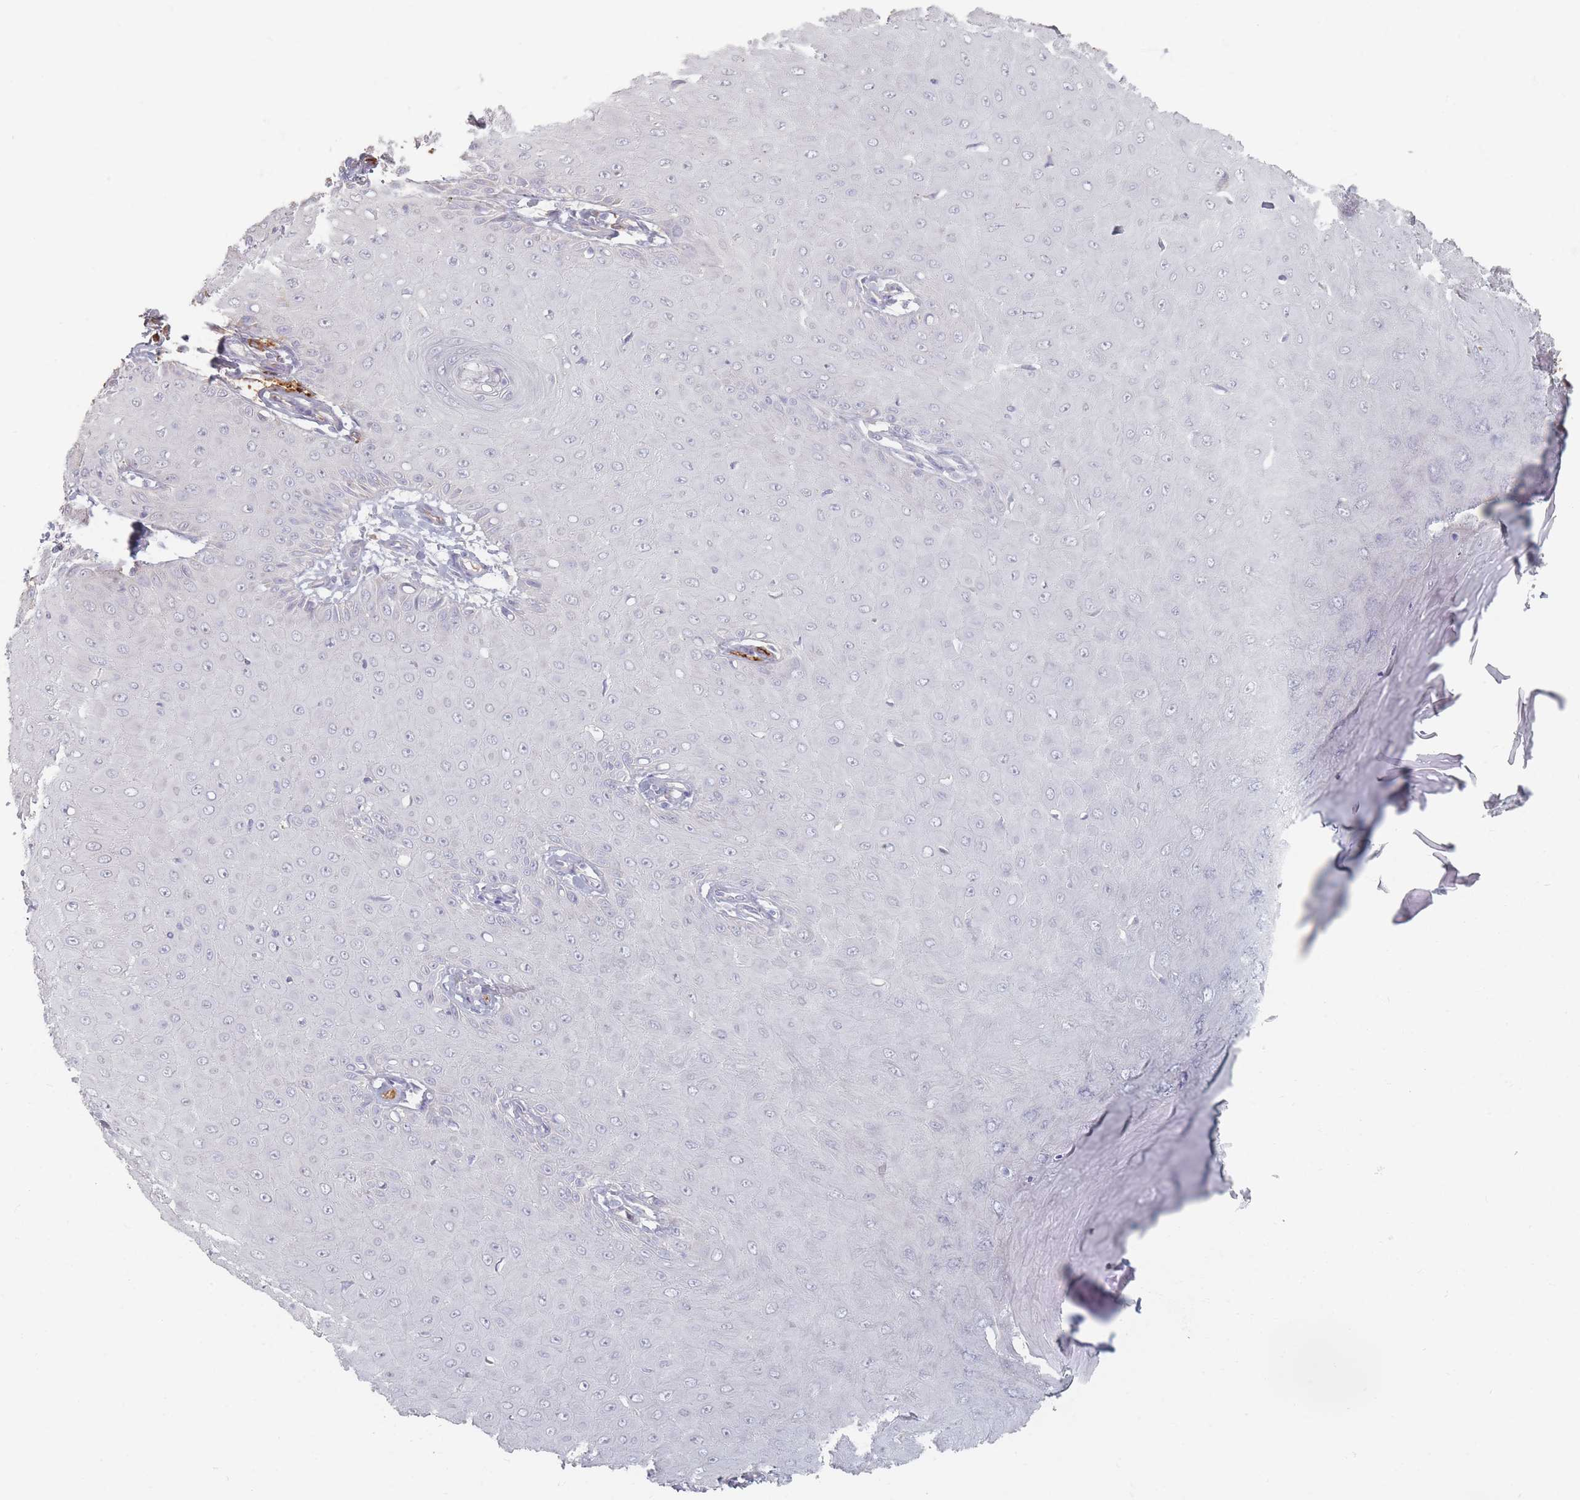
{"staining": {"intensity": "negative", "quantity": "none", "location": "none"}, "tissue": "skin cancer", "cell_type": "Tumor cells", "image_type": "cancer", "snomed": [{"axis": "morphology", "description": "Squamous cell carcinoma, NOS"}, {"axis": "topography", "description": "Skin"}], "caption": "This is an IHC micrograph of skin cancer (squamous cell carcinoma). There is no positivity in tumor cells.", "gene": "SLC2A6", "patient": {"sex": "male", "age": 70}}